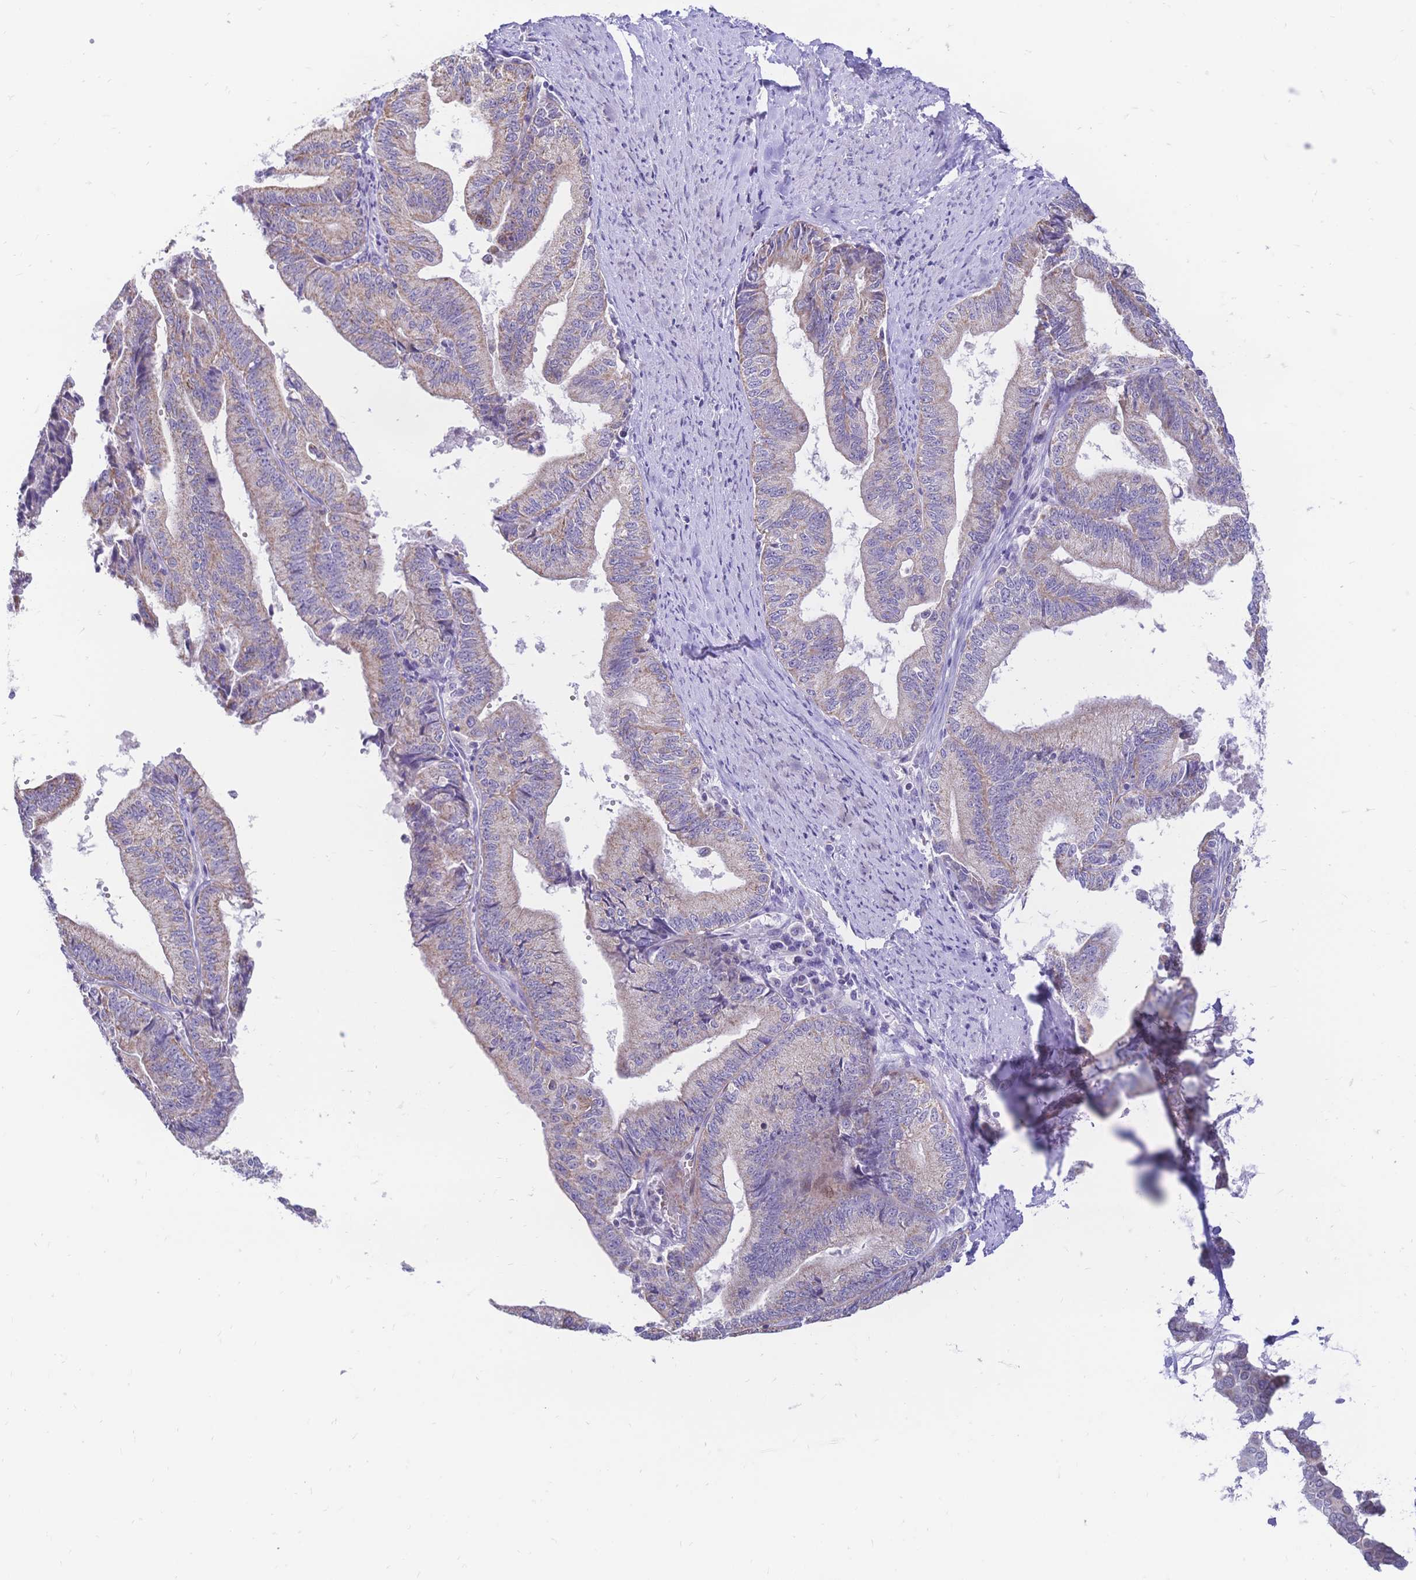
{"staining": {"intensity": "weak", "quantity": "25%-75%", "location": "cytoplasmic/membranous"}, "tissue": "endometrial cancer", "cell_type": "Tumor cells", "image_type": "cancer", "snomed": [{"axis": "morphology", "description": "Adenocarcinoma, NOS"}, {"axis": "topography", "description": "Endometrium"}], "caption": "The micrograph displays a brown stain indicating the presence of a protein in the cytoplasmic/membranous of tumor cells in endometrial cancer.", "gene": "CLEC18B", "patient": {"sex": "female", "age": 65}}